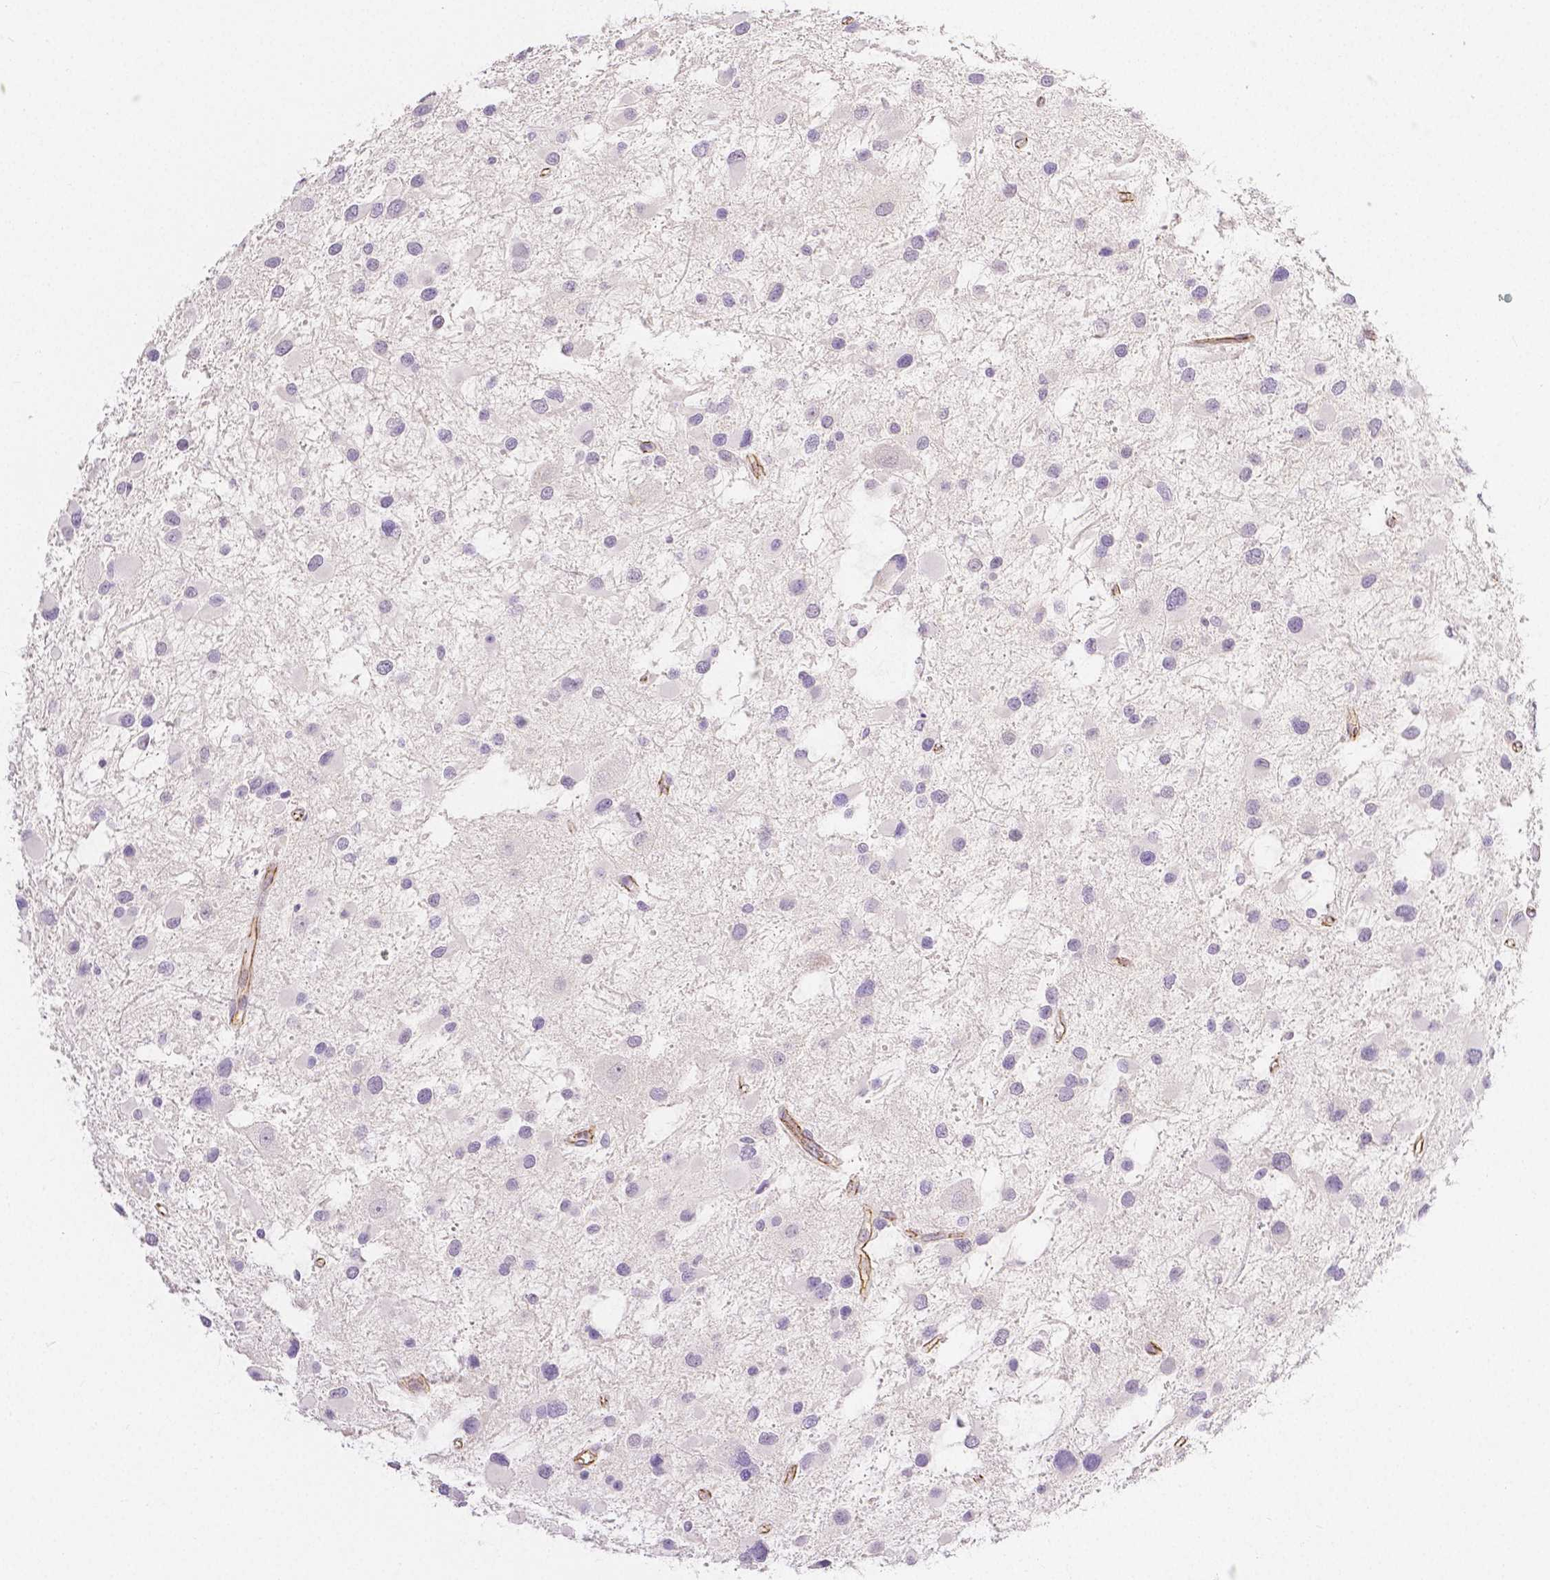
{"staining": {"intensity": "negative", "quantity": "none", "location": "none"}, "tissue": "glioma", "cell_type": "Tumor cells", "image_type": "cancer", "snomed": [{"axis": "morphology", "description": "Glioma, malignant, Low grade"}, {"axis": "topography", "description": "Brain"}], "caption": "Glioma was stained to show a protein in brown. There is no significant staining in tumor cells. Nuclei are stained in blue.", "gene": "OCLN", "patient": {"sex": "female", "age": 32}}